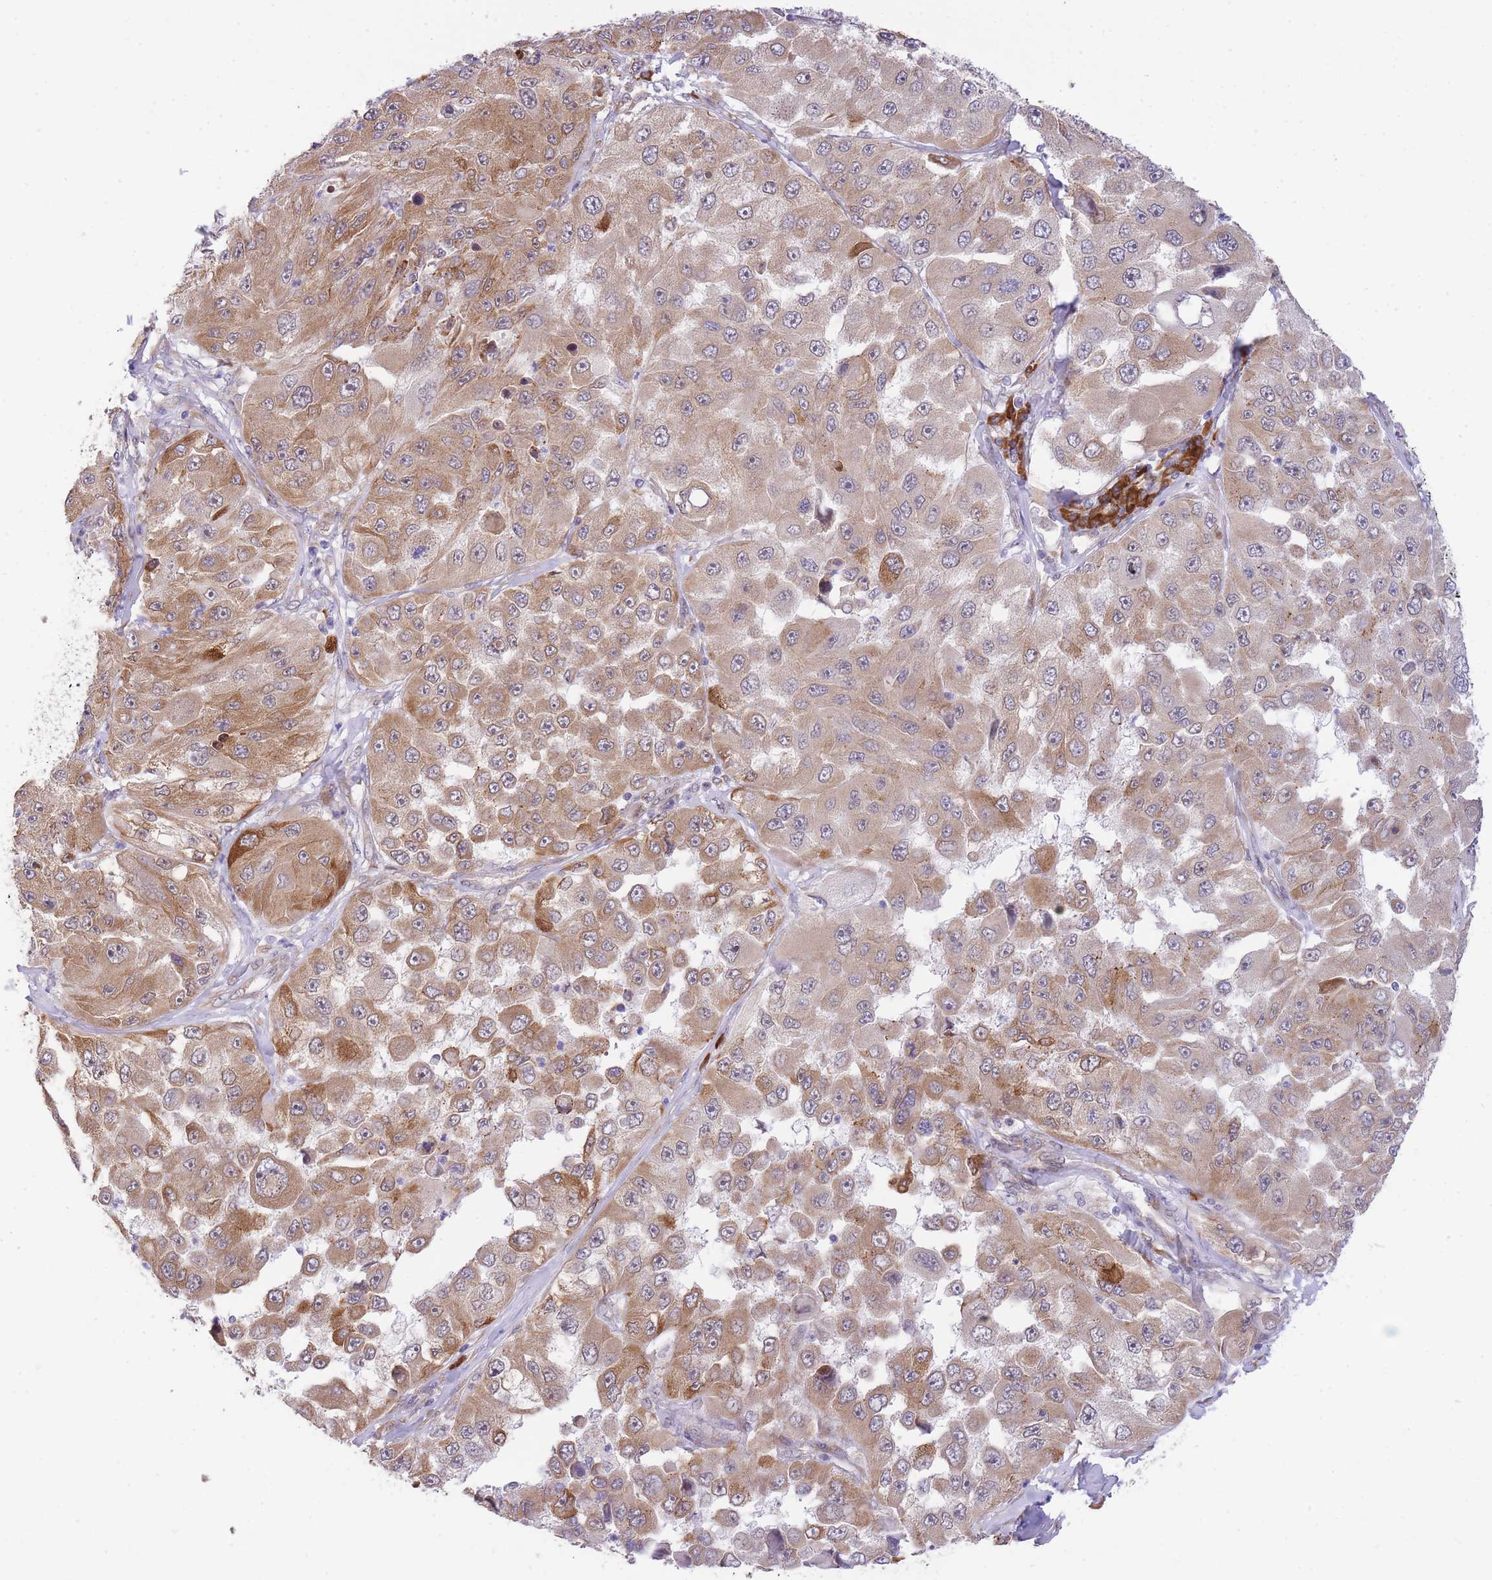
{"staining": {"intensity": "moderate", "quantity": ">75%", "location": "cytoplasmic/membranous,nuclear"}, "tissue": "melanoma", "cell_type": "Tumor cells", "image_type": "cancer", "snomed": [{"axis": "morphology", "description": "Malignant melanoma, Metastatic site"}, {"axis": "topography", "description": "Lymph node"}], "caption": "The histopathology image demonstrates immunohistochemical staining of malignant melanoma (metastatic site). There is moderate cytoplasmic/membranous and nuclear staining is identified in about >75% of tumor cells.", "gene": "EXOSC8", "patient": {"sex": "male", "age": 62}}